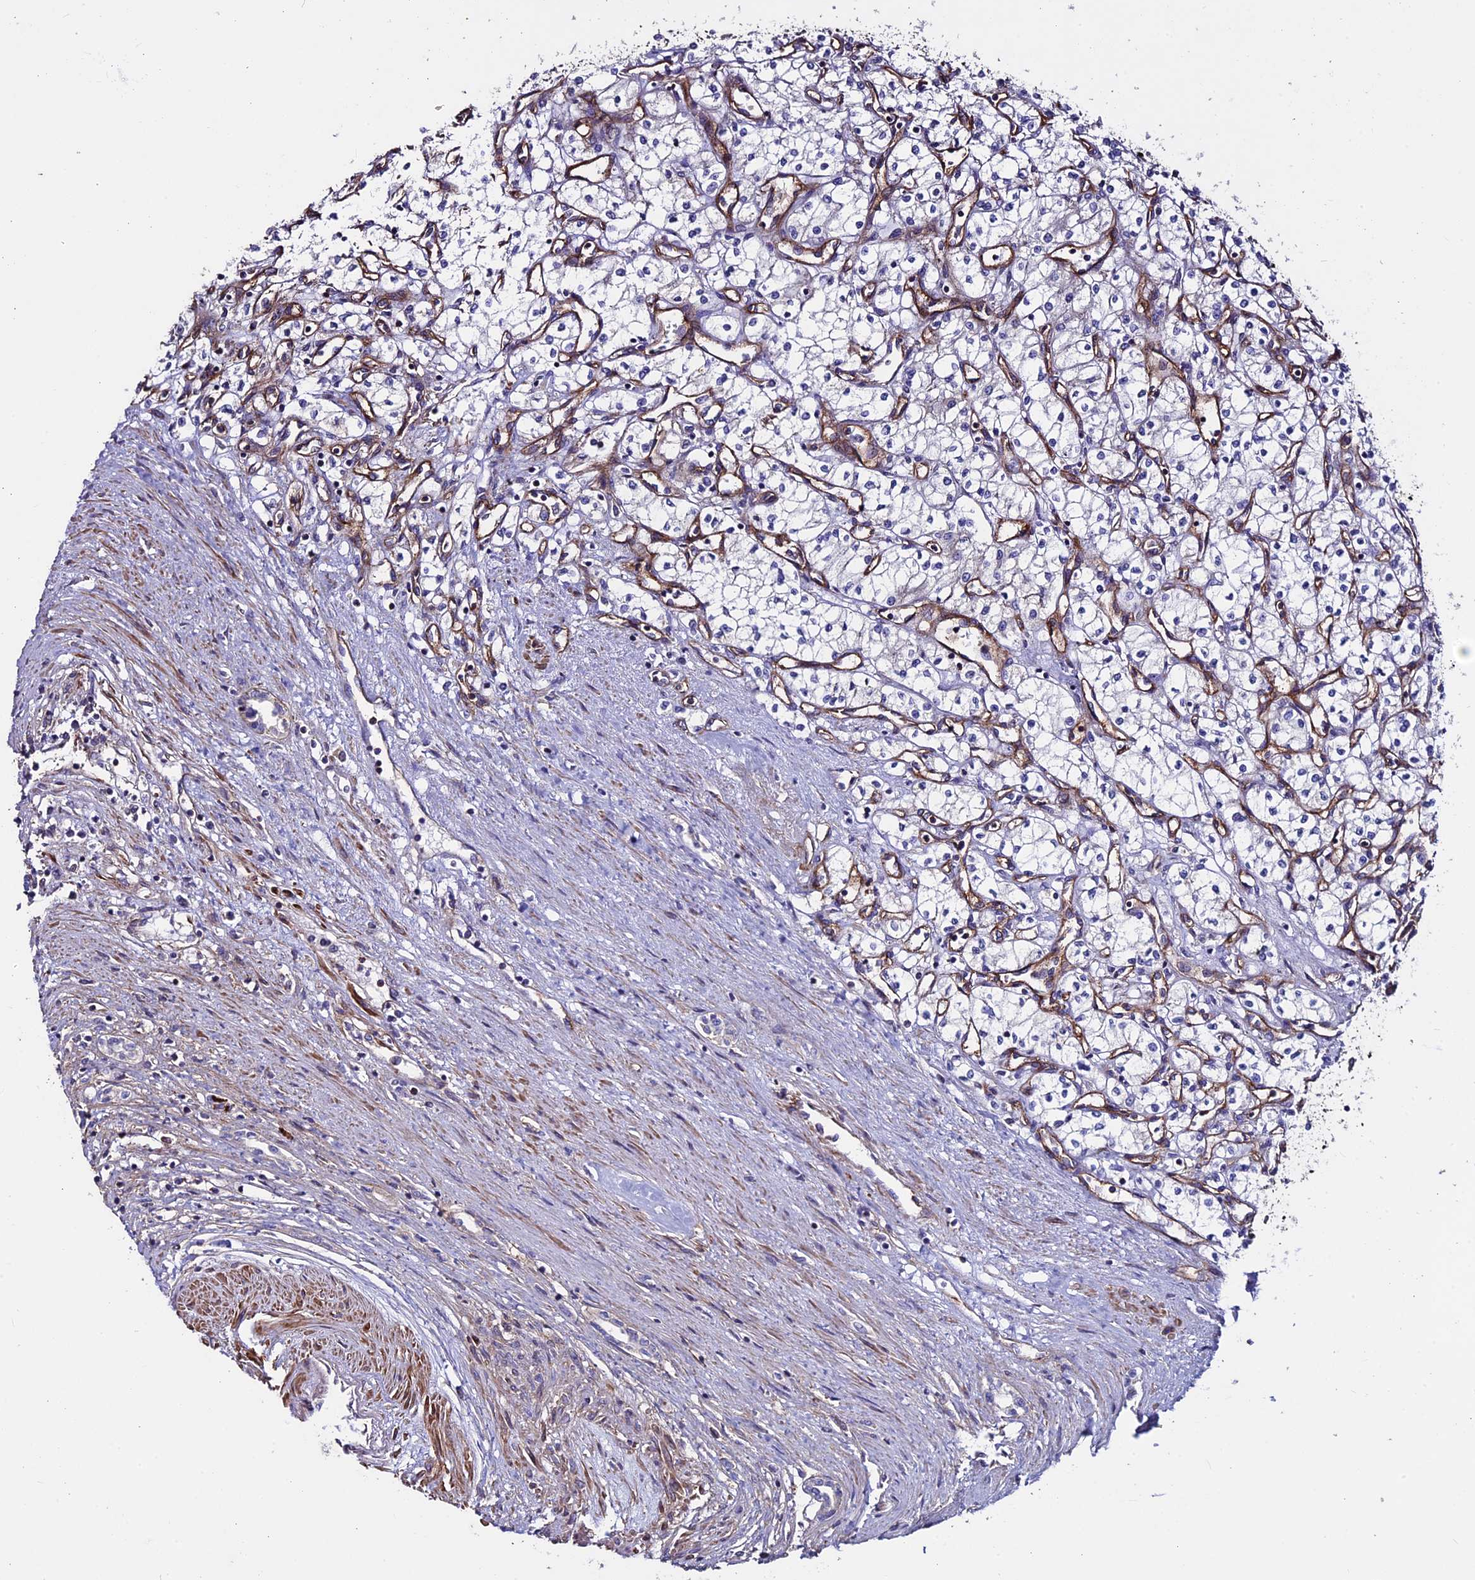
{"staining": {"intensity": "negative", "quantity": "none", "location": "none"}, "tissue": "renal cancer", "cell_type": "Tumor cells", "image_type": "cancer", "snomed": [{"axis": "morphology", "description": "Adenocarcinoma, NOS"}, {"axis": "topography", "description": "Kidney"}], "caption": "Human renal cancer (adenocarcinoma) stained for a protein using IHC exhibits no staining in tumor cells.", "gene": "EVA1B", "patient": {"sex": "male", "age": 59}}